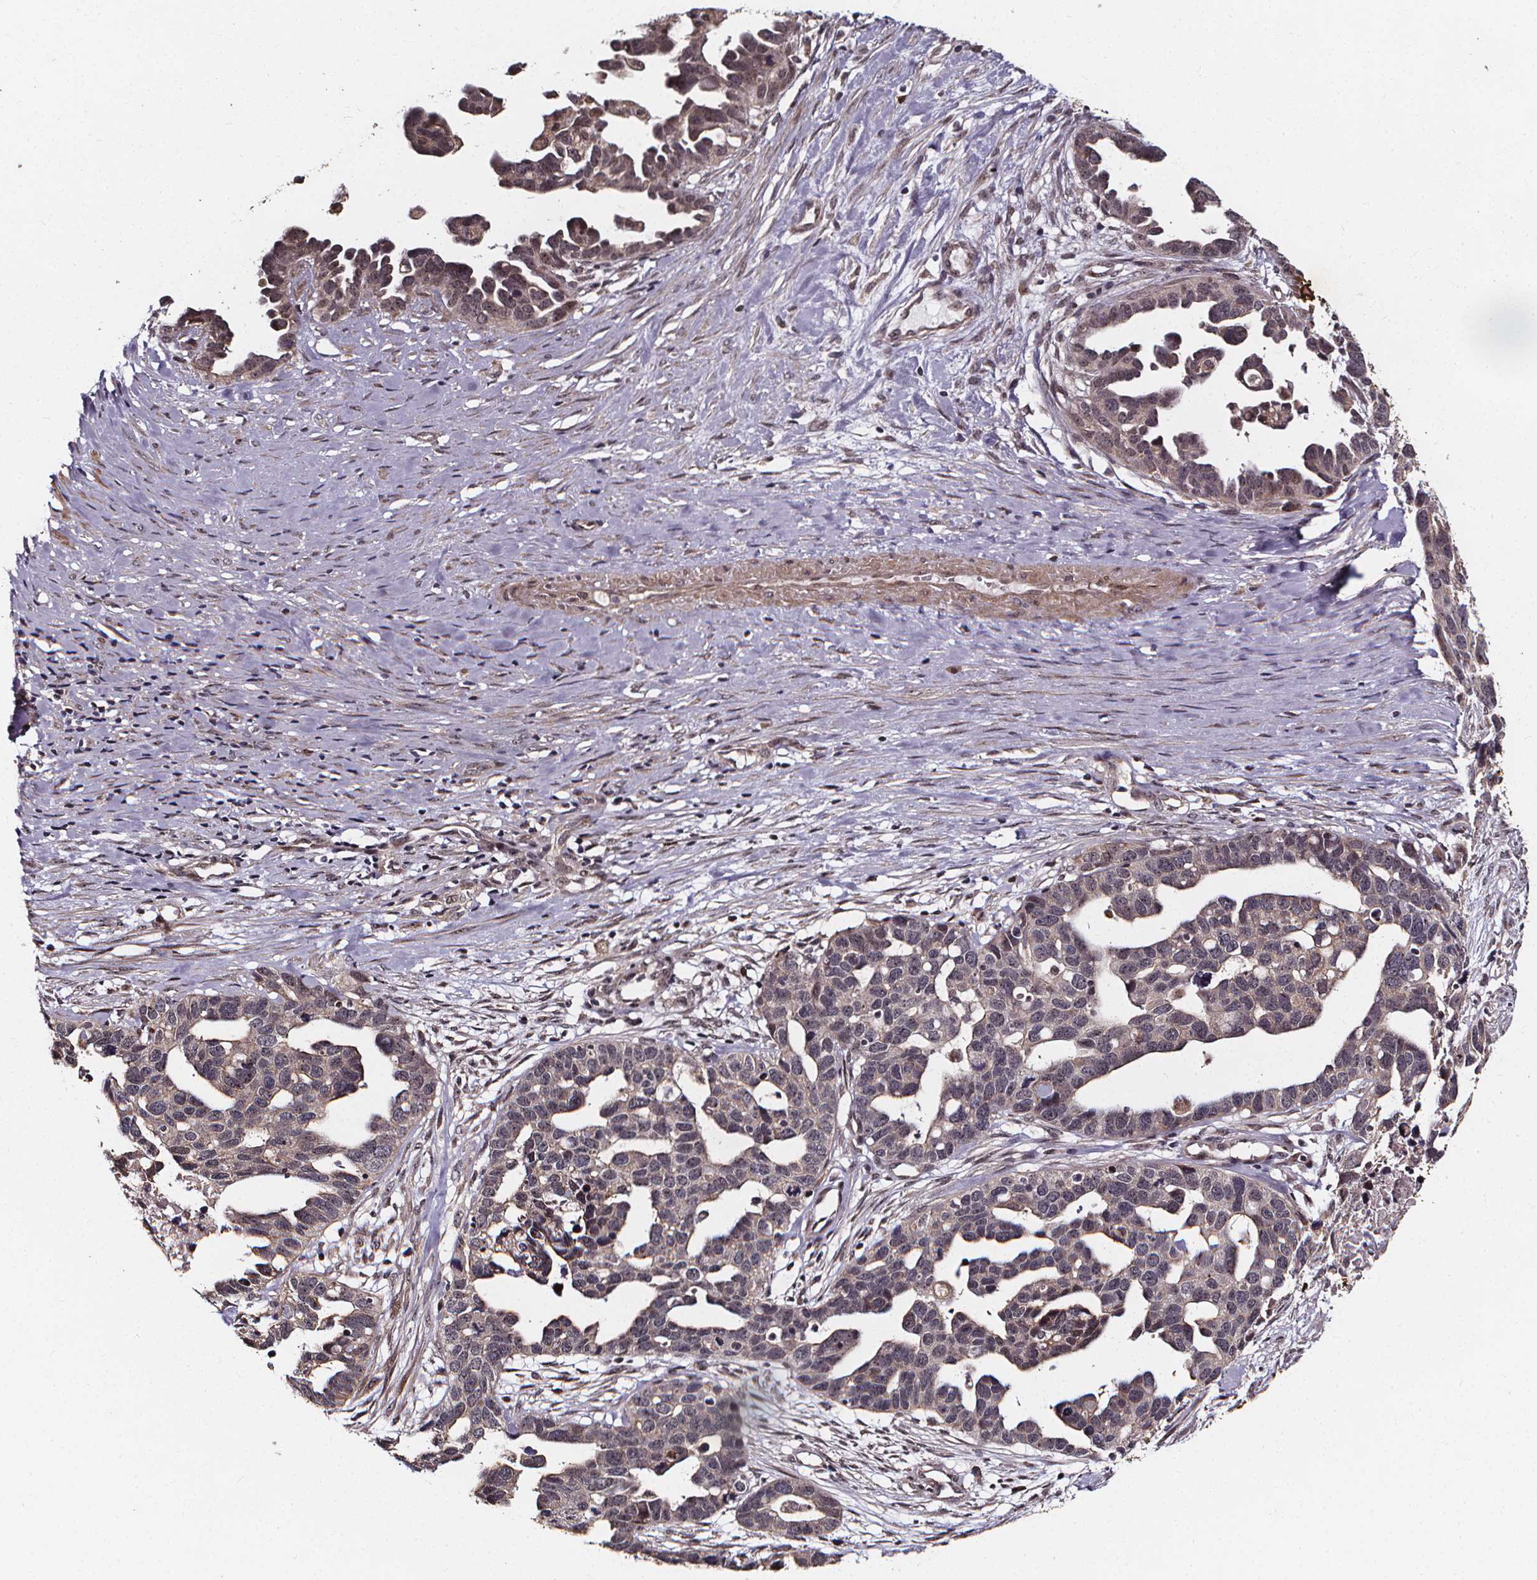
{"staining": {"intensity": "negative", "quantity": "none", "location": "none"}, "tissue": "ovarian cancer", "cell_type": "Tumor cells", "image_type": "cancer", "snomed": [{"axis": "morphology", "description": "Cystadenocarcinoma, serous, NOS"}, {"axis": "topography", "description": "Ovary"}], "caption": "Immunohistochemistry (IHC) image of neoplastic tissue: serous cystadenocarcinoma (ovarian) stained with DAB (3,3'-diaminobenzidine) displays no significant protein positivity in tumor cells.", "gene": "DDIT3", "patient": {"sex": "female", "age": 54}}